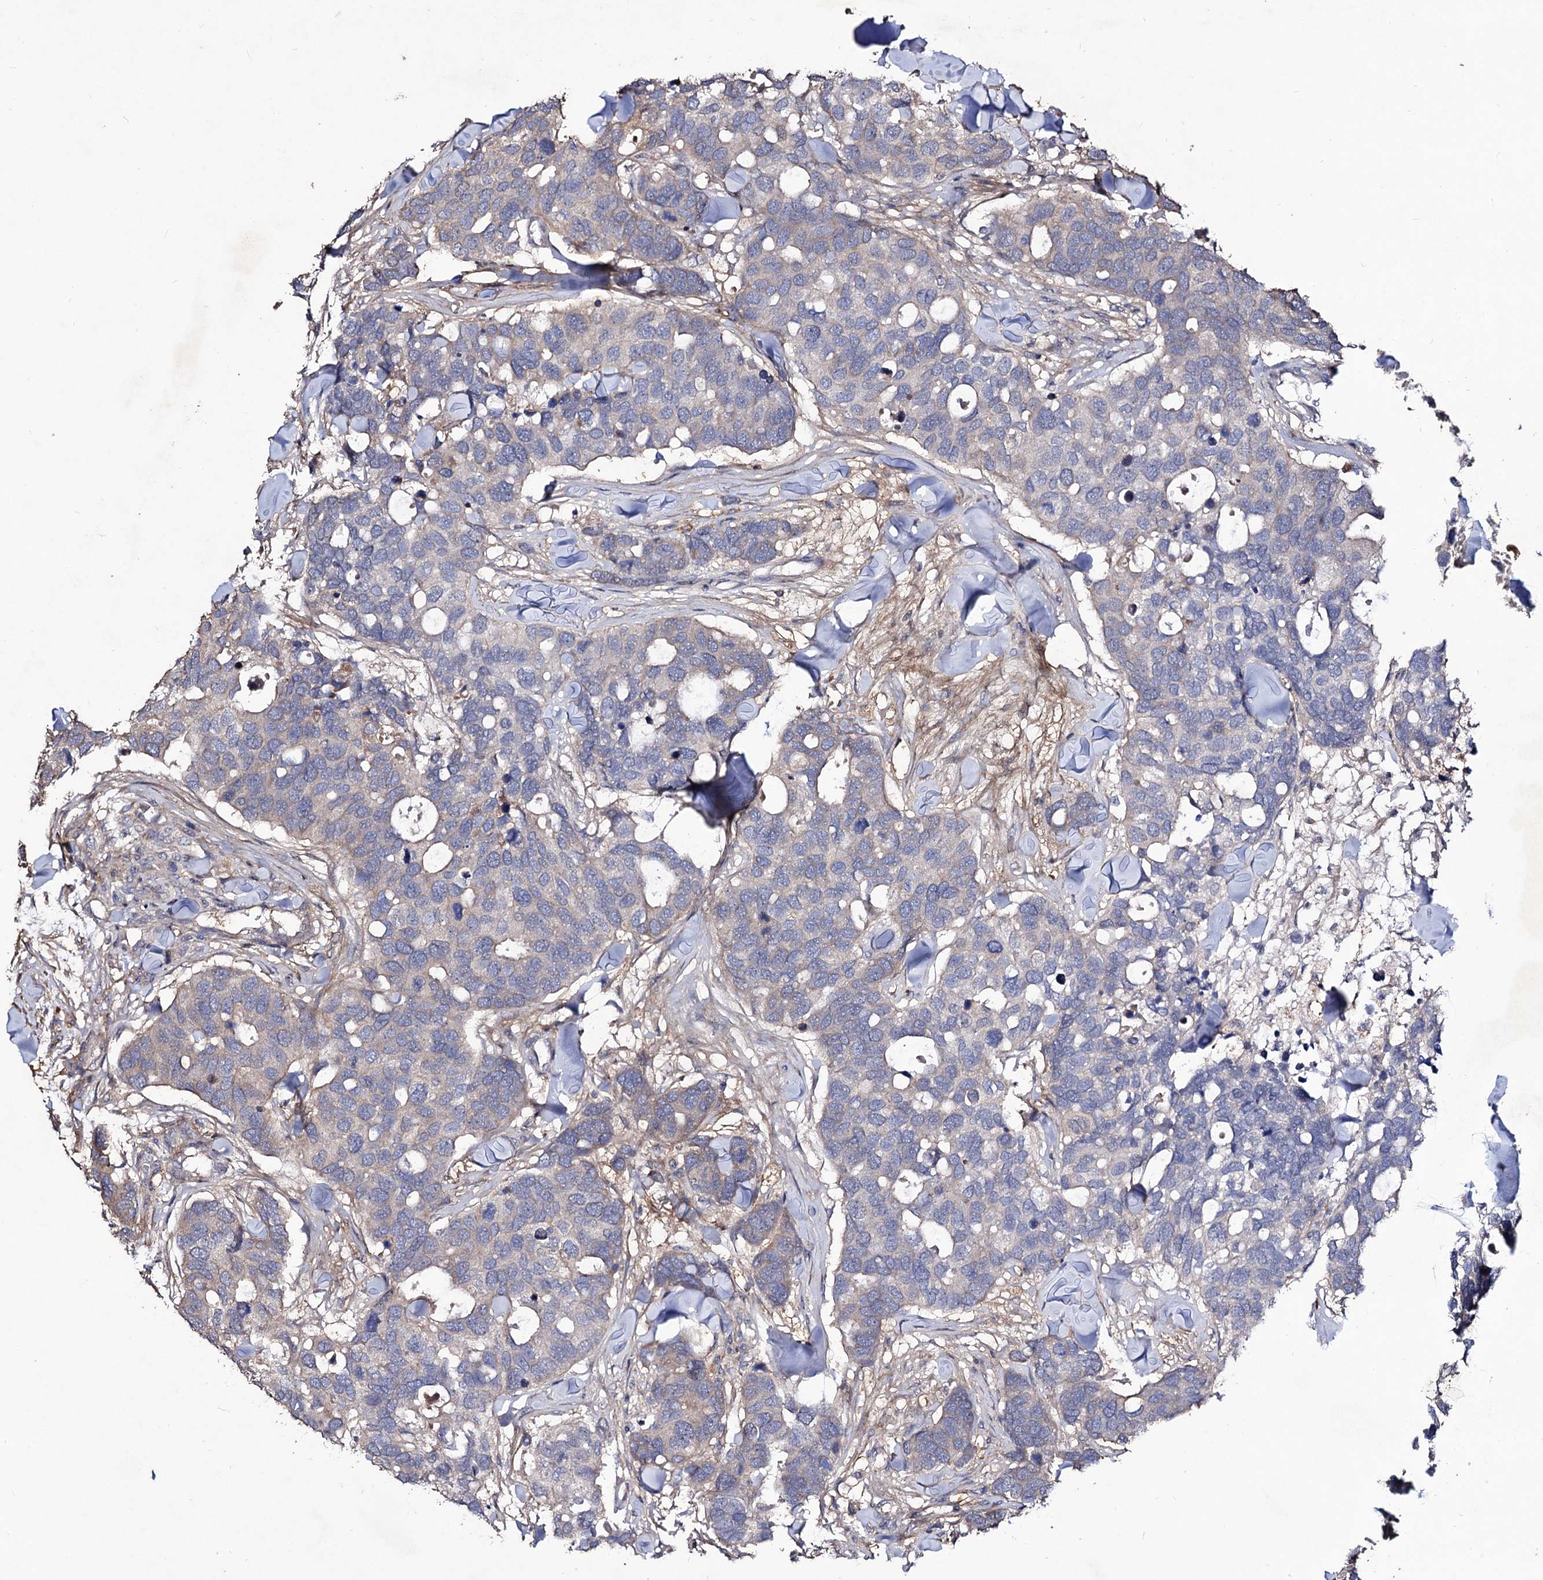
{"staining": {"intensity": "negative", "quantity": "none", "location": "none"}, "tissue": "breast cancer", "cell_type": "Tumor cells", "image_type": "cancer", "snomed": [{"axis": "morphology", "description": "Duct carcinoma"}, {"axis": "topography", "description": "Breast"}], "caption": "Tumor cells are negative for brown protein staining in invasive ductal carcinoma (breast).", "gene": "MYO1H", "patient": {"sex": "female", "age": 83}}